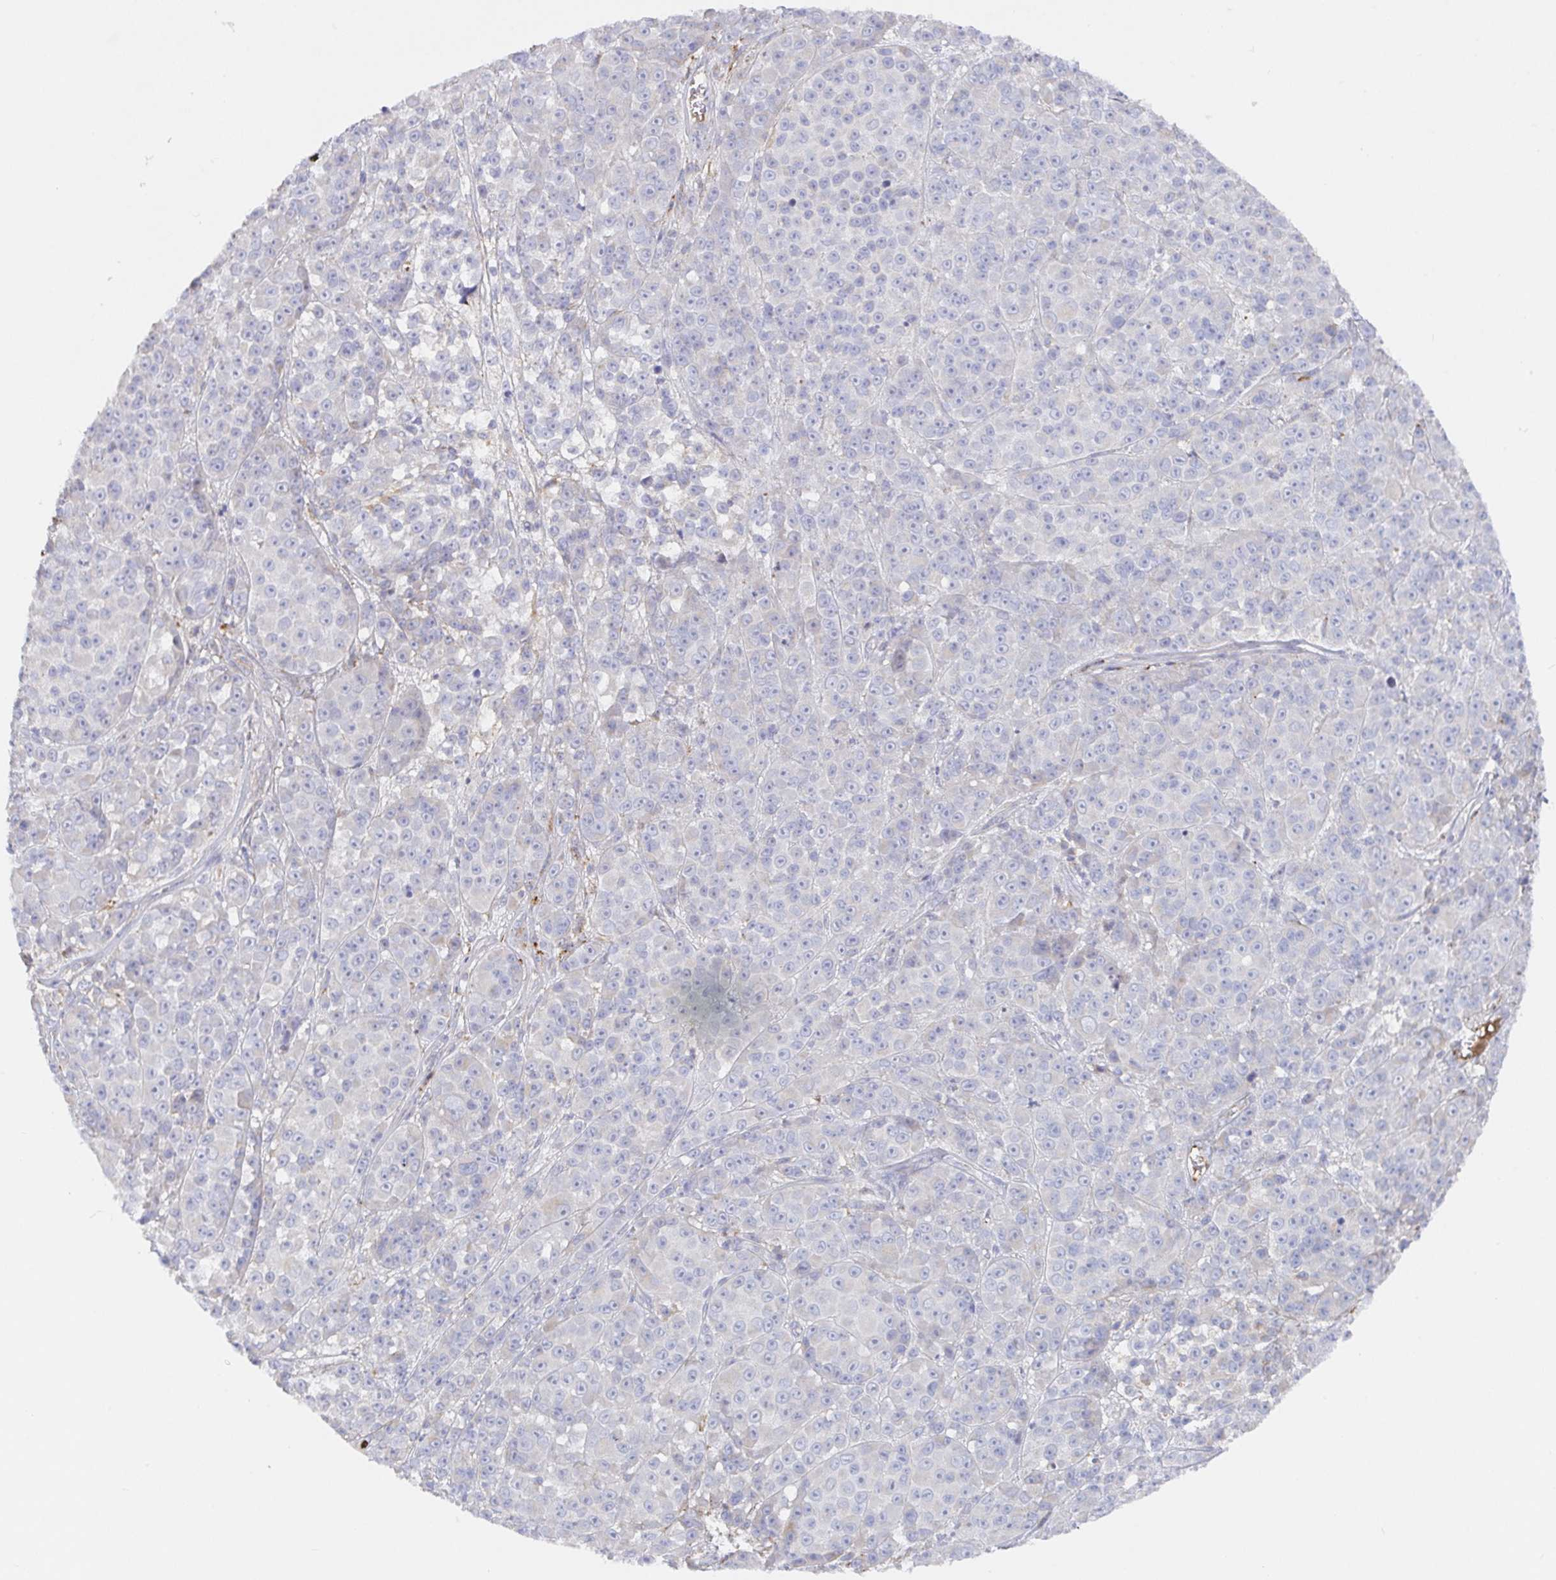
{"staining": {"intensity": "negative", "quantity": "none", "location": "none"}, "tissue": "melanoma", "cell_type": "Tumor cells", "image_type": "cancer", "snomed": [{"axis": "morphology", "description": "Malignant melanoma, NOS"}, {"axis": "topography", "description": "Skin"}, {"axis": "topography", "description": "Skin of back"}], "caption": "This is a photomicrograph of immunohistochemistry (IHC) staining of melanoma, which shows no staining in tumor cells.", "gene": "IRAK2", "patient": {"sex": "male", "age": 91}}